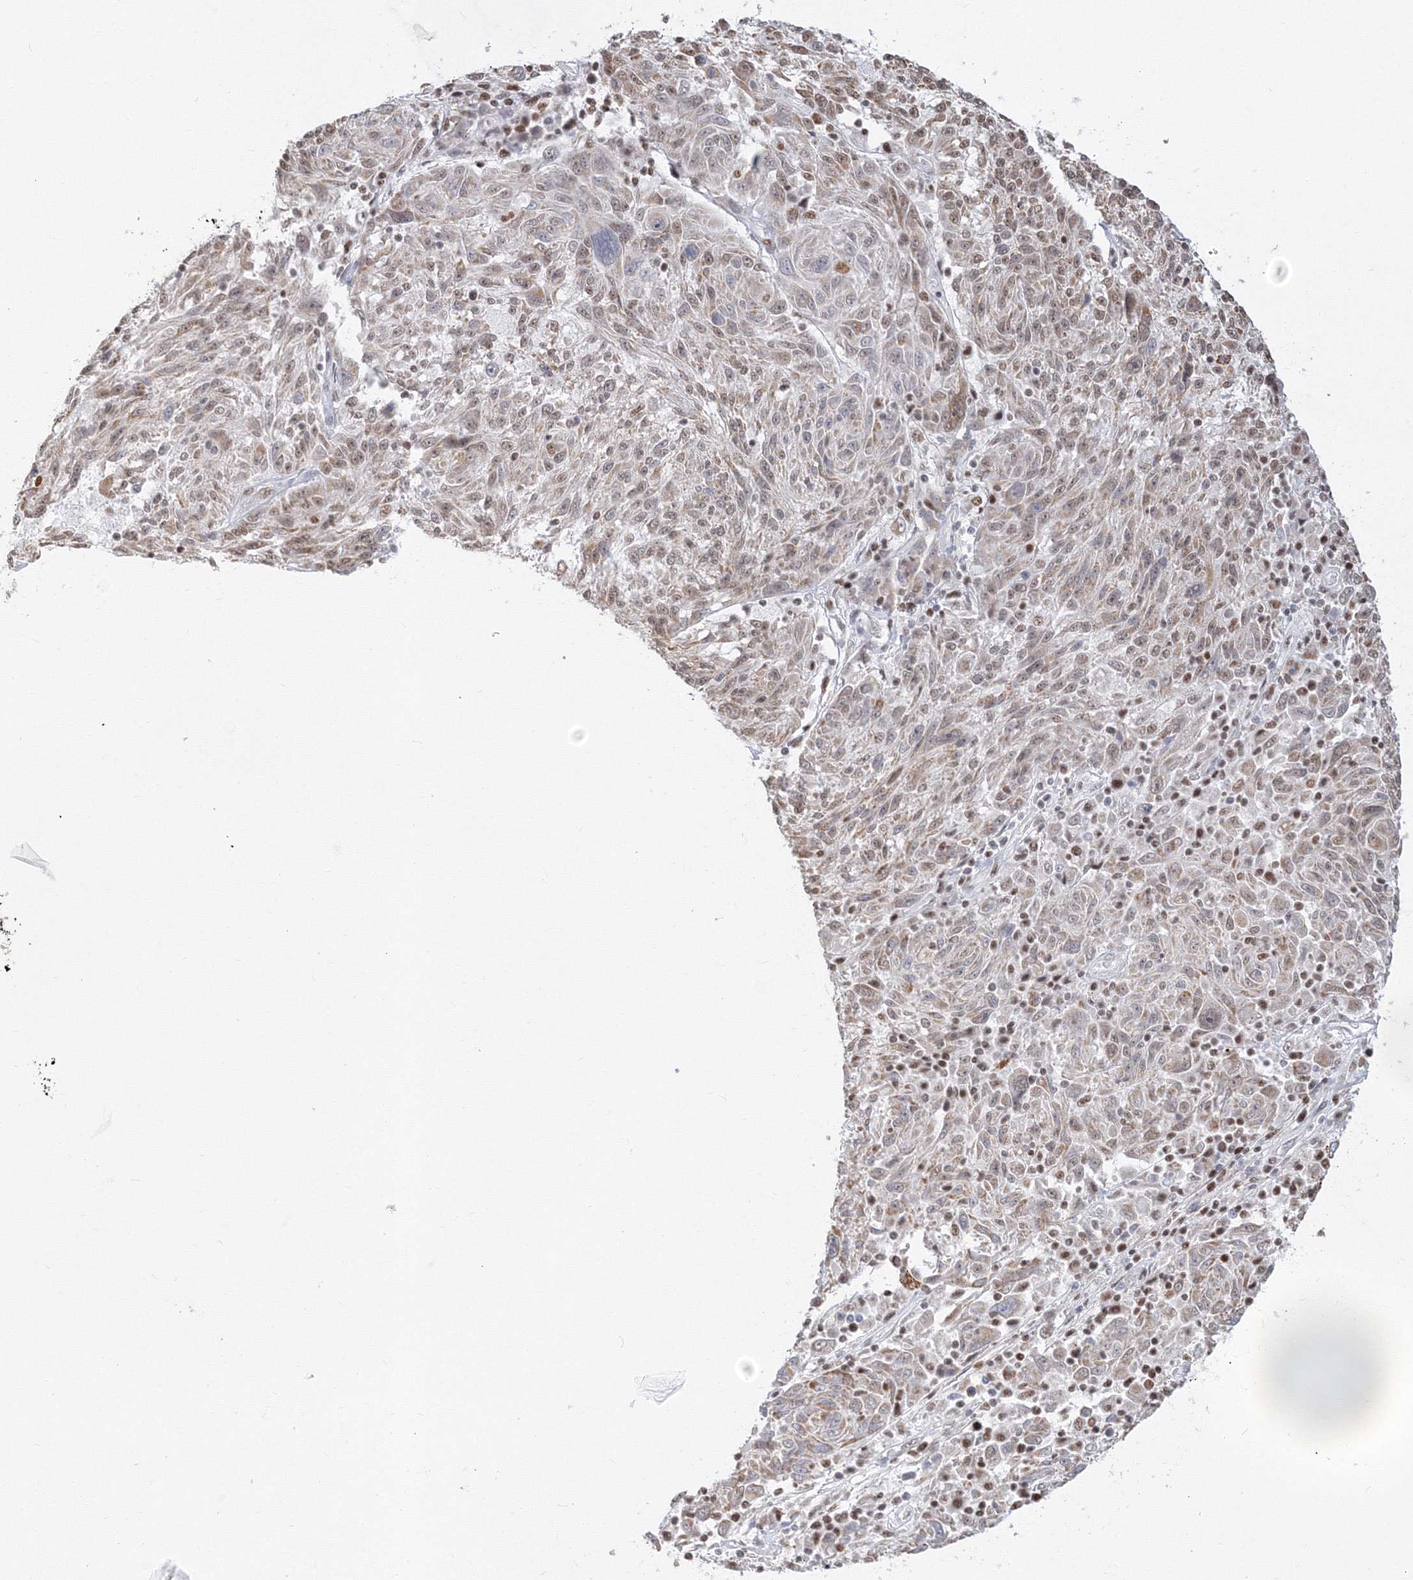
{"staining": {"intensity": "moderate", "quantity": ">75%", "location": "nuclear"}, "tissue": "melanoma", "cell_type": "Tumor cells", "image_type": "cancer", "snomed": [{"axis": "morphology", "description": "Malignant melanoma, NOS"}, {"axis": "topography", "description": "Skin"}], "caption": "Malignant melanoma stained with a protein marker displays moderate staining in tumor cells.", "gene": "PPP4R2", "patient": {"sex": "male", "age": 53}}